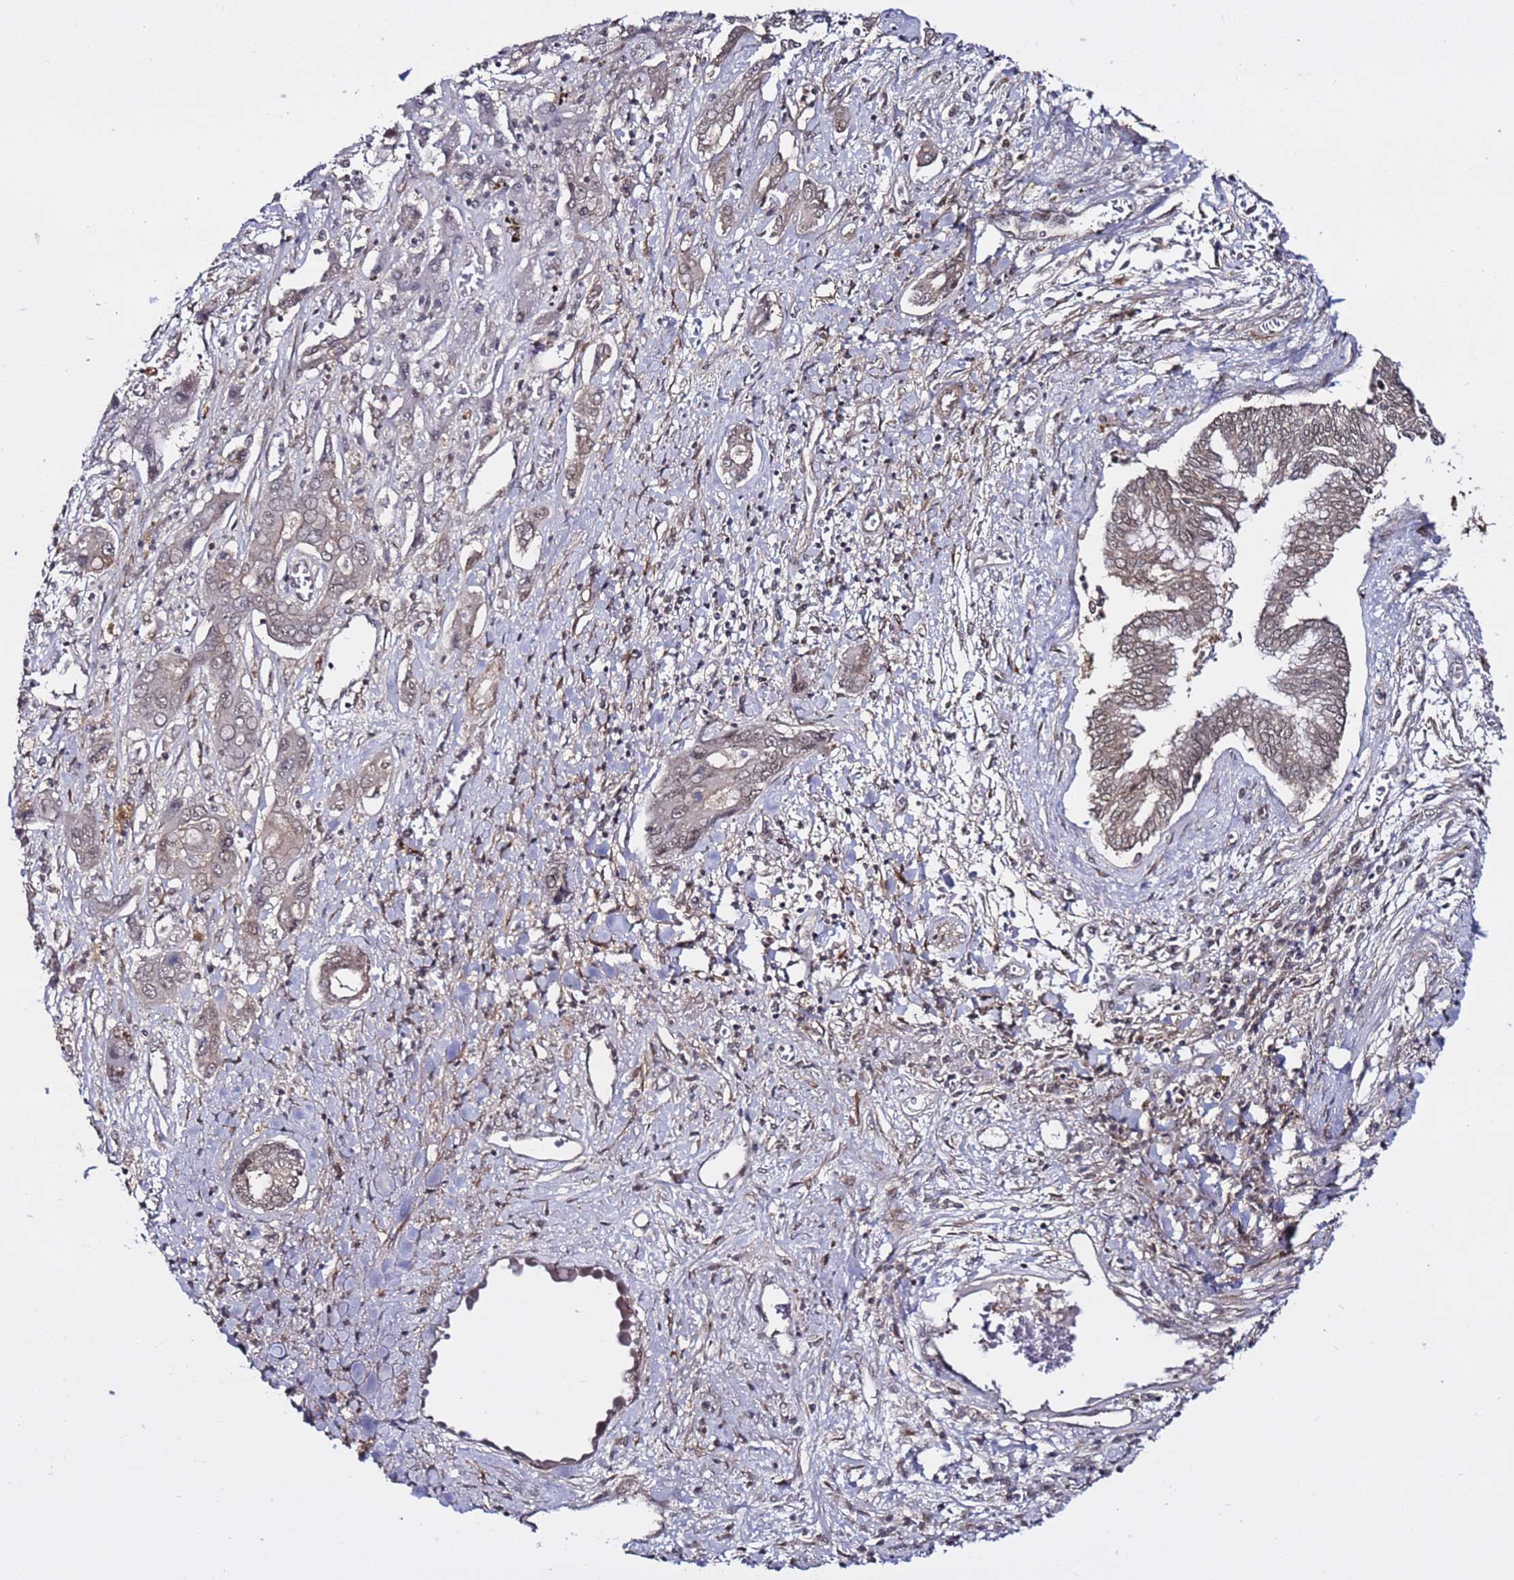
{"staining": {"intensity": "weak", "quantity": "25%-75%", "location": "nuclear"}, "tissue": "liver cancer", "cell_type": "Tumor cells", "image_type": "cancer", "snomed": [{"axis": "morphology", "description": "Cholangiocarcinoma"}, {"axis": "topography", "description": "Liver"}], "caption": "Immunohistochemical staining of liver cholangiocarcinoma demonstrates low levels of weak nuclear expression in about 25%-75% of tumor cells.", "gene": "POLR2D", "patient": {"sex": "male", "age": 67}}